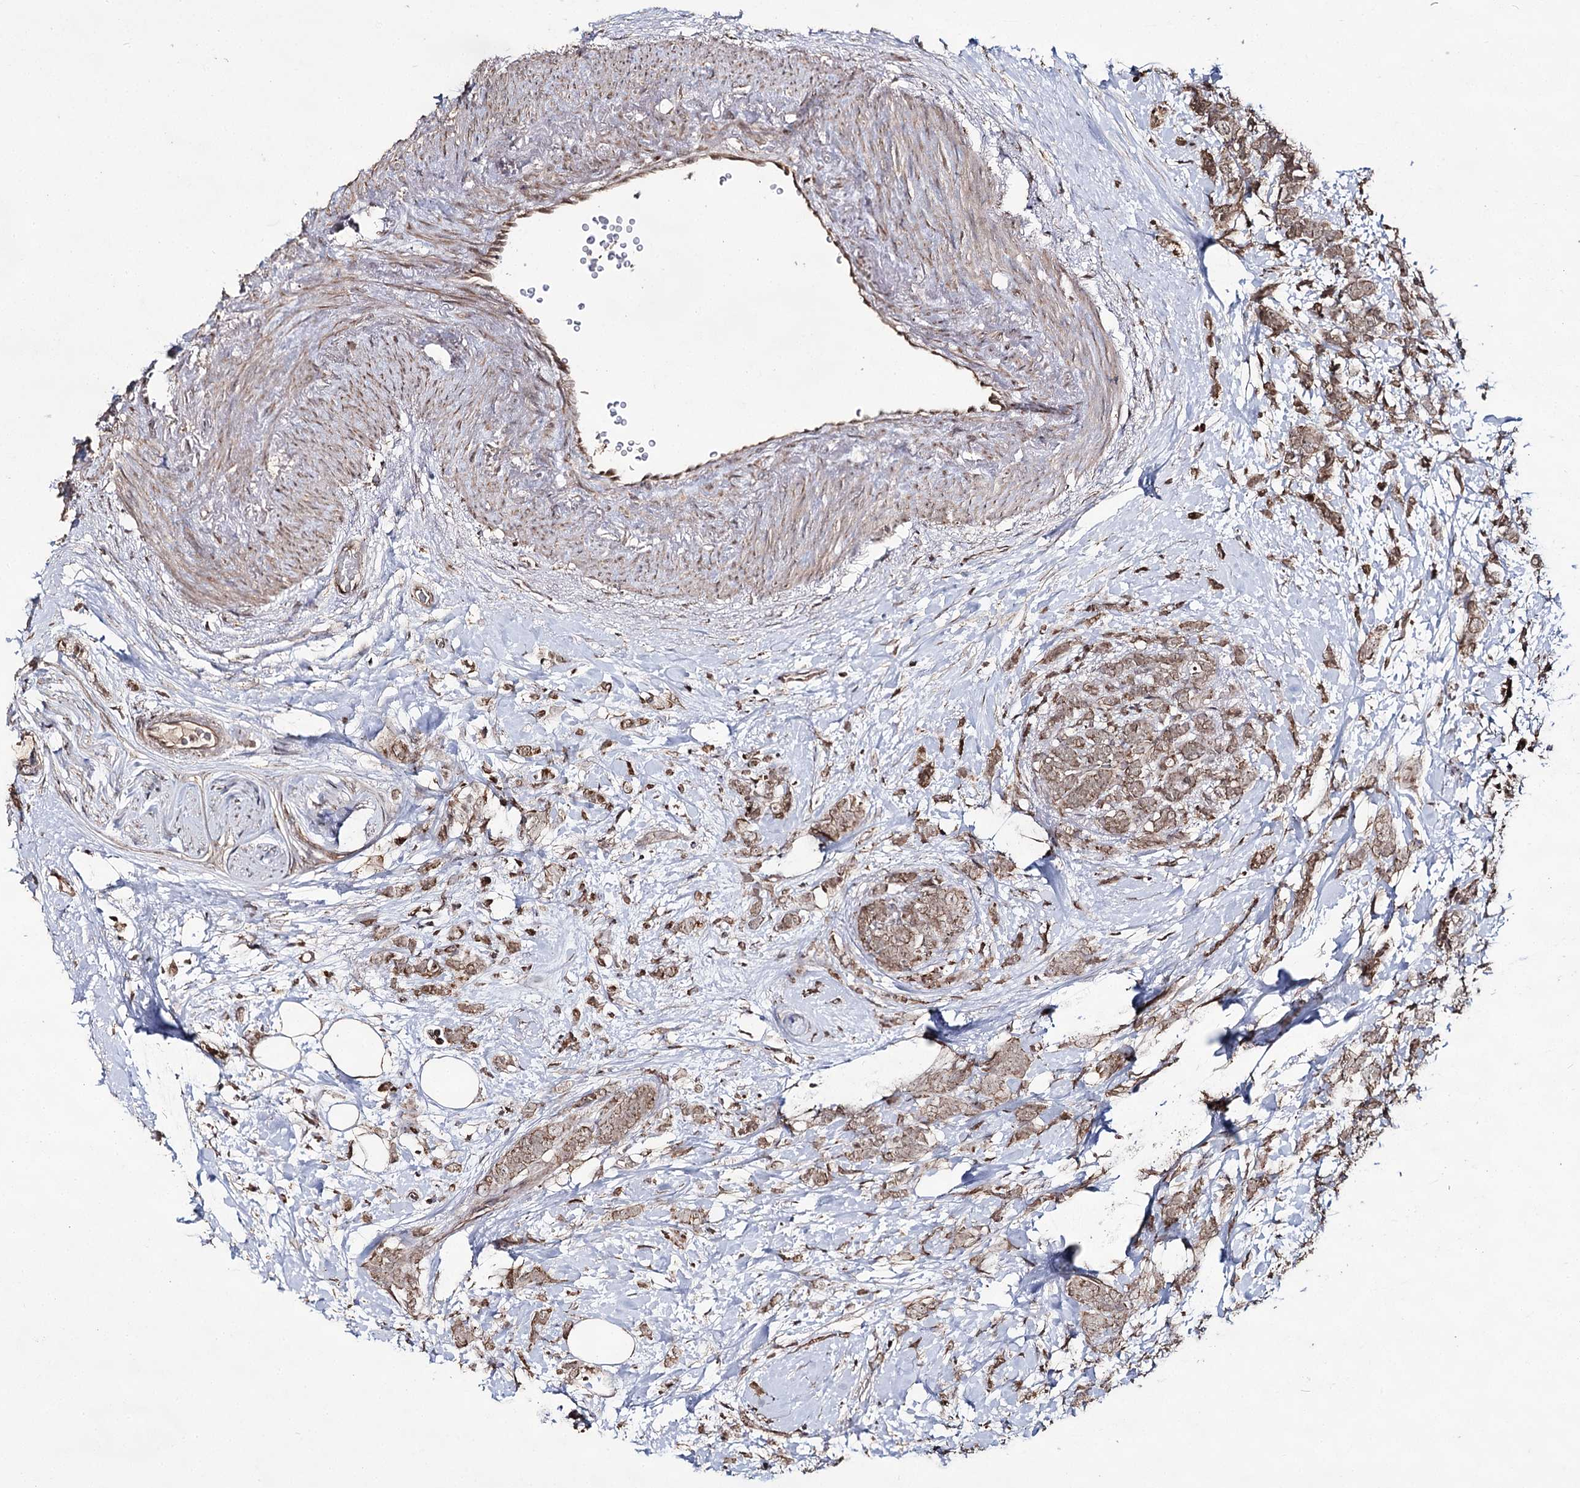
{"staining": {"intensity": "moderate", "quantity": ">75%", "location": "cytoplasmic/membranous,nuclear"}, "tissue": "breast cancer", "cell_type": "Tumor cells", "image_type": "cancer", "snomed": [{"axis": "morphology", "description": "Lobular carcinoma"}, {"axis": "topography", "description": "Breast"}], "caption": "This histopathology image displays IHC staining of breast cancer (lobular carcinoma), with medium moderate cytoplasmic/membranous and nuclear staining in about >75% of tumor cells.", "gene": "ACTR6", "patient": {"sex": "female", "age": 58}}